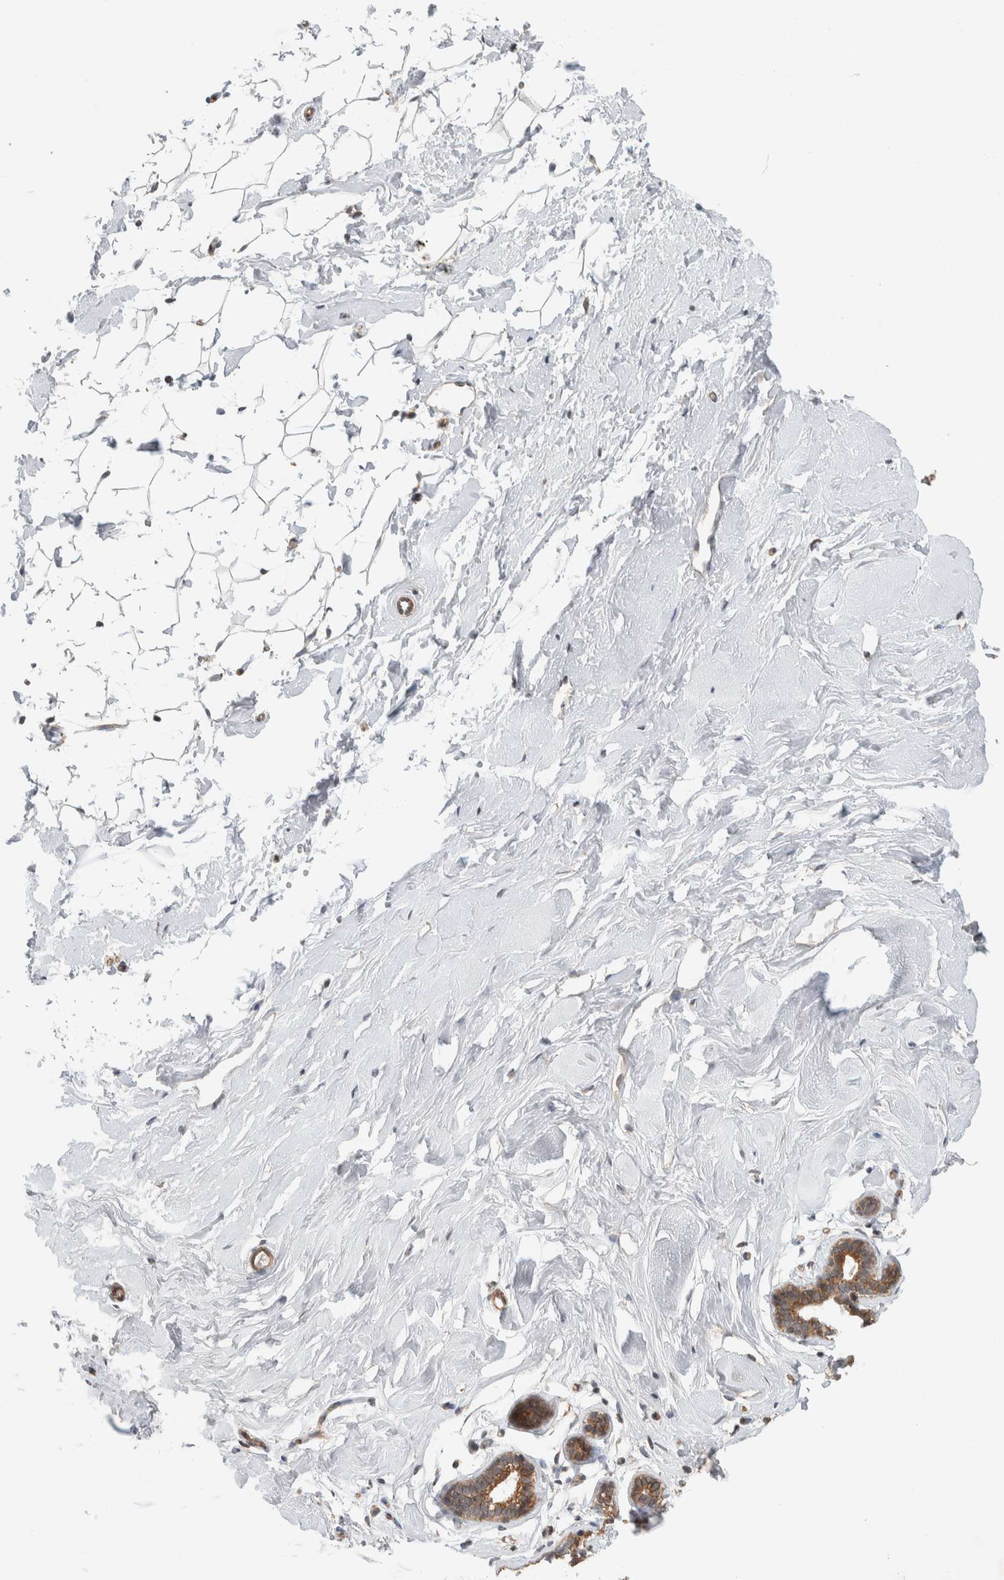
{"staining": {"intensity": "negative", "quantity": "none", "location": "none"}, "tissue": "breast", "cell_type": "Adipocytes", "image_type": "normal", "snomed": [{"axis": "morphology", "description": "Normal tissue, NOS"}, {"axis": "topography", "description": "Breast"}], "caption": "Photomicrograph shows no significant protein staining in adipocytes of unremarkable breast. Brightfield microscopy of IHC stained with DAB (brown) and hematoxylin (blue), captured at high magnification.", "gene": "DEPTOR", "patient": {"sex": "female", "age": 23}}